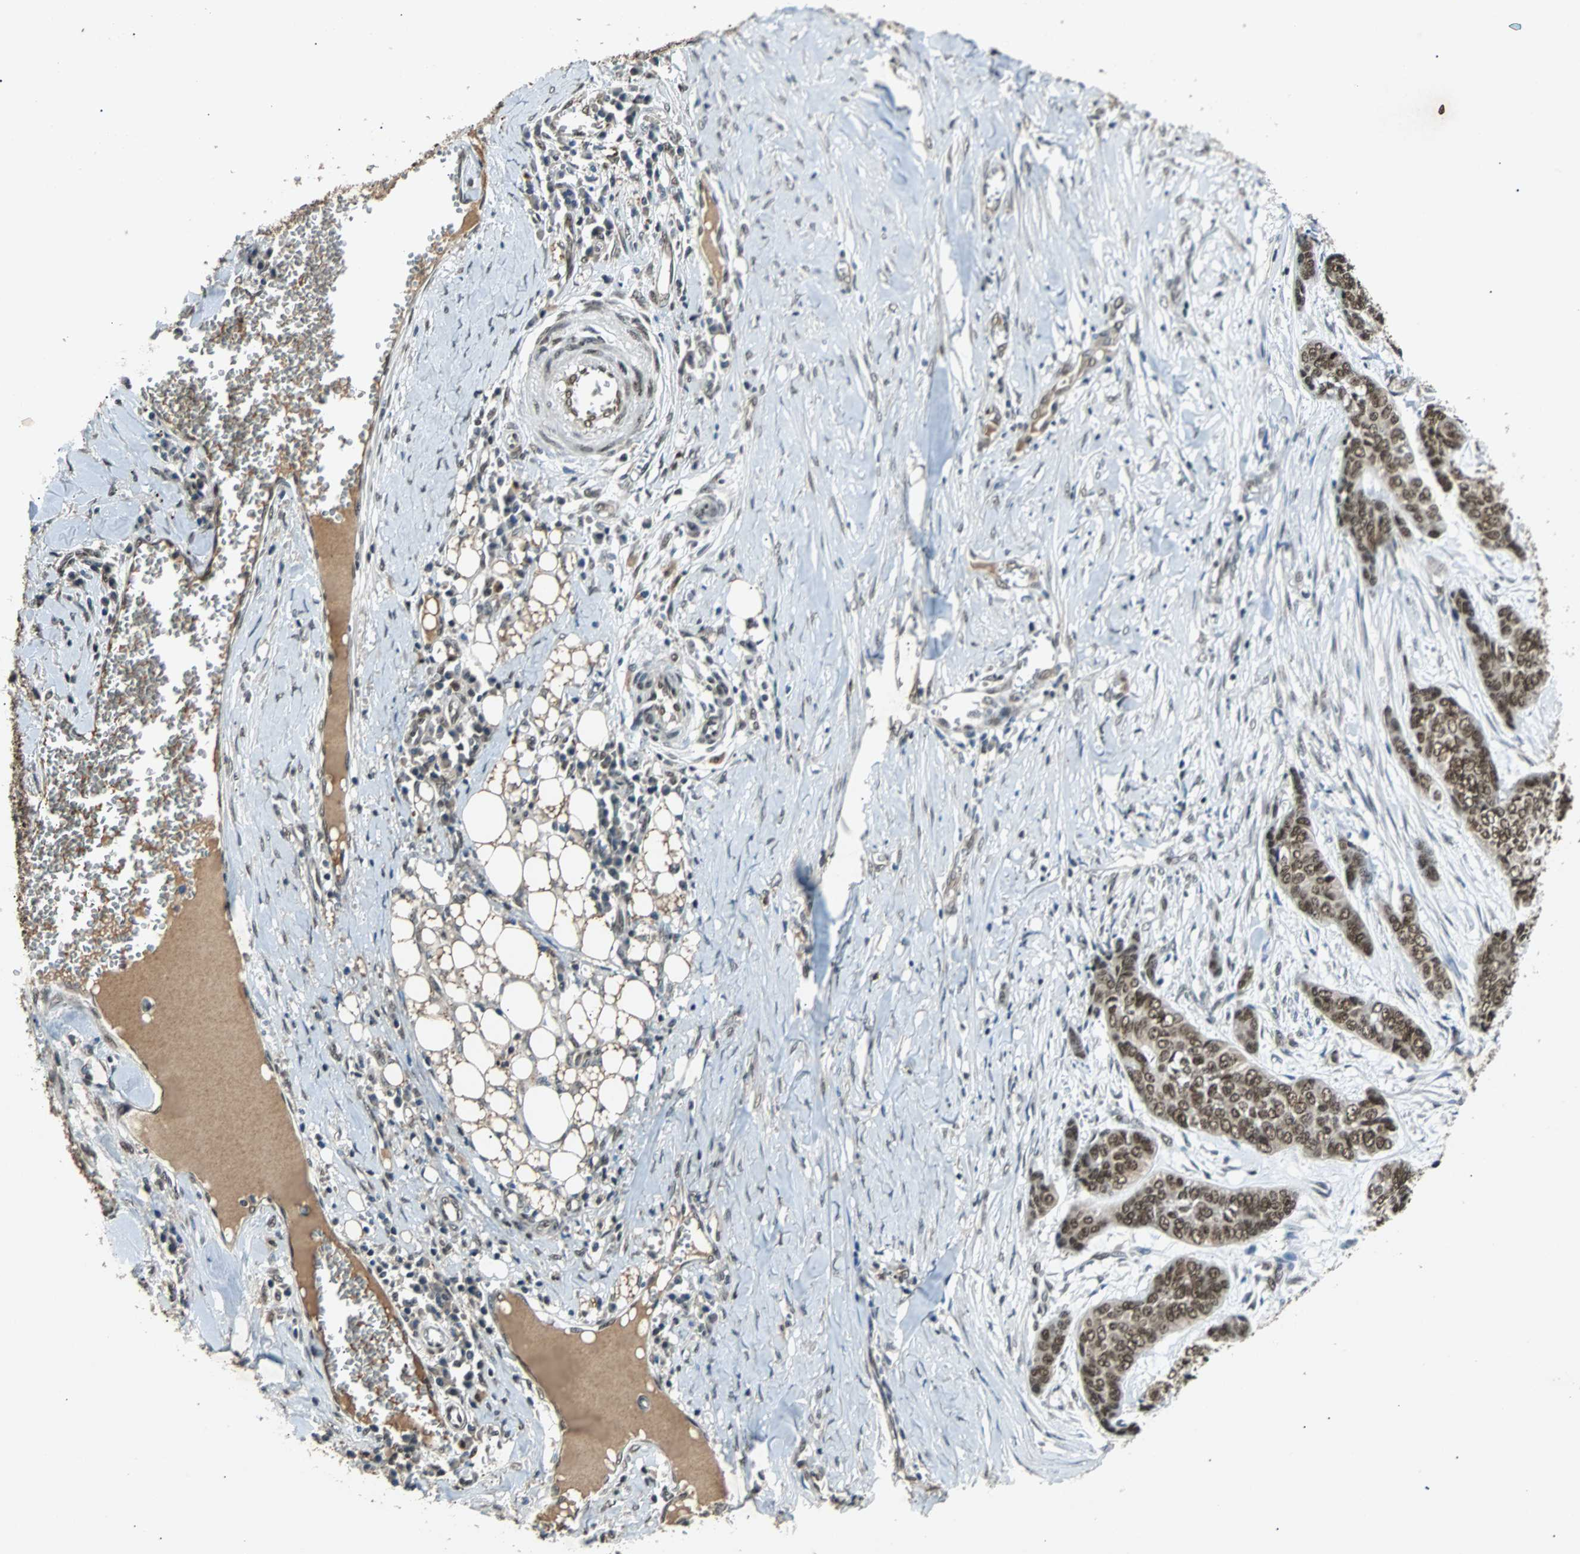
{"staining": {"intensity": "moderate", "quantity": ">75%", "location": "nuclear"}, "tissue": "skin cancer", "cell_type": "Tumor cells", "image_type": "cancer", "snomed": [{"axis": "morphology", "description": "Basal cell carcinoma"}, {"axis": "topography", "description": "Skin"}], "caption": "Tumor cells reveal medium levels of moderate nuclear staining in about >75% of cells in skin basal cell carcinoma. (DAB = brown stain, brightfield microscopy at high magnification).", "gene": "PHC1", "patient": {"sex": "female", "age": 64}}